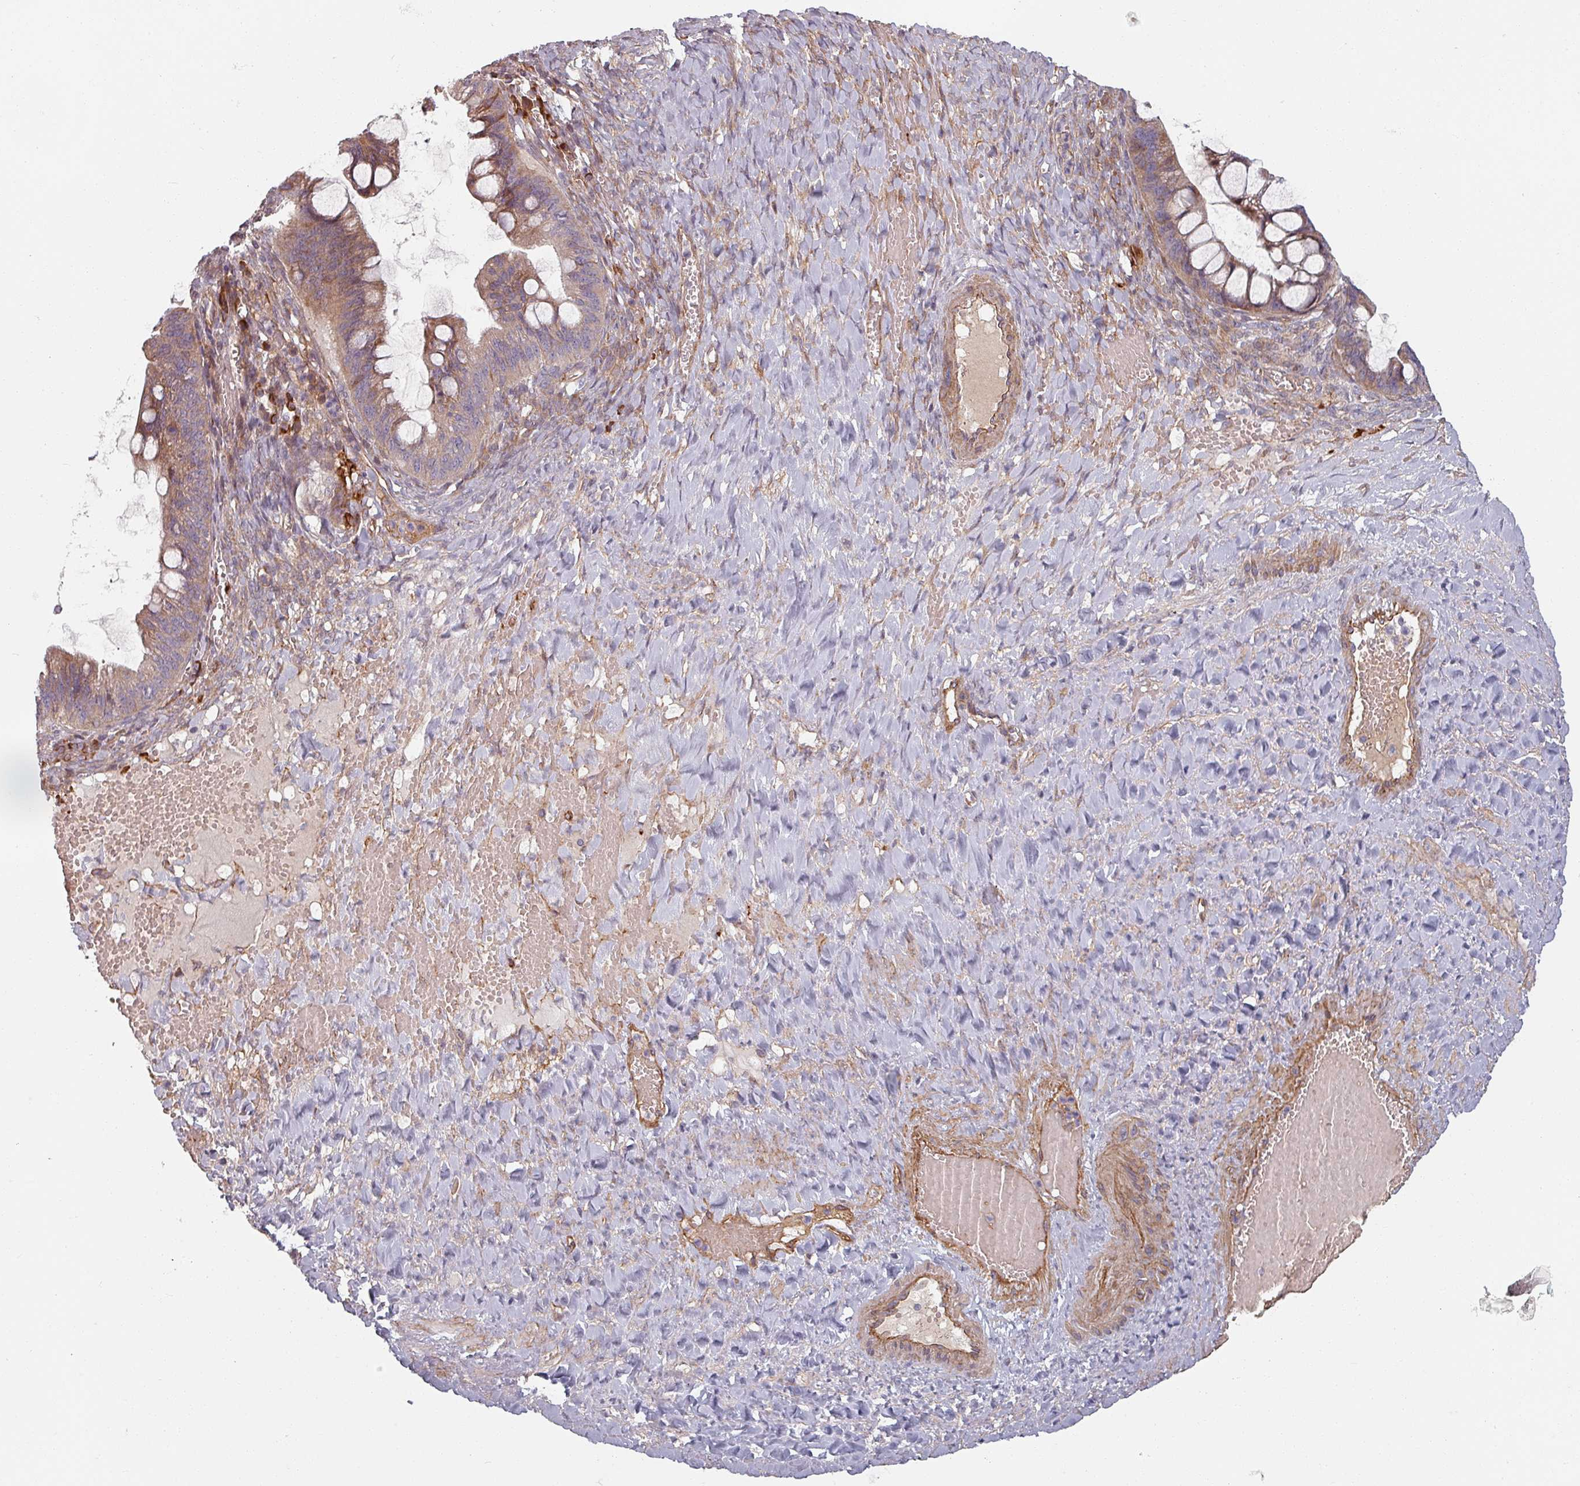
{"staining": {"intensity": "moderate", "quantity": "25%-75%", "location": "cytoplasmic/membranous"}, "tissue": "ovarian cancer", "cell_type": "Tumor cells", "image_type": "cancer", "snomed": [{"axis": "morphology", "description": "Cystadenocarcinoma, mucinous, NOS"}, {"axis": "topography", "description": "Ovary"}], "caption": "Immunohistochemical staining of human ovarian mucinous cystadenocarcinoma demonstrates medium levels of moderate cytoplasmic/membranous protein positivity in approximately 25%-75% of tumor cells.", "gene": "C4BPB", "patient": {"sex": "female", "age": 73}}